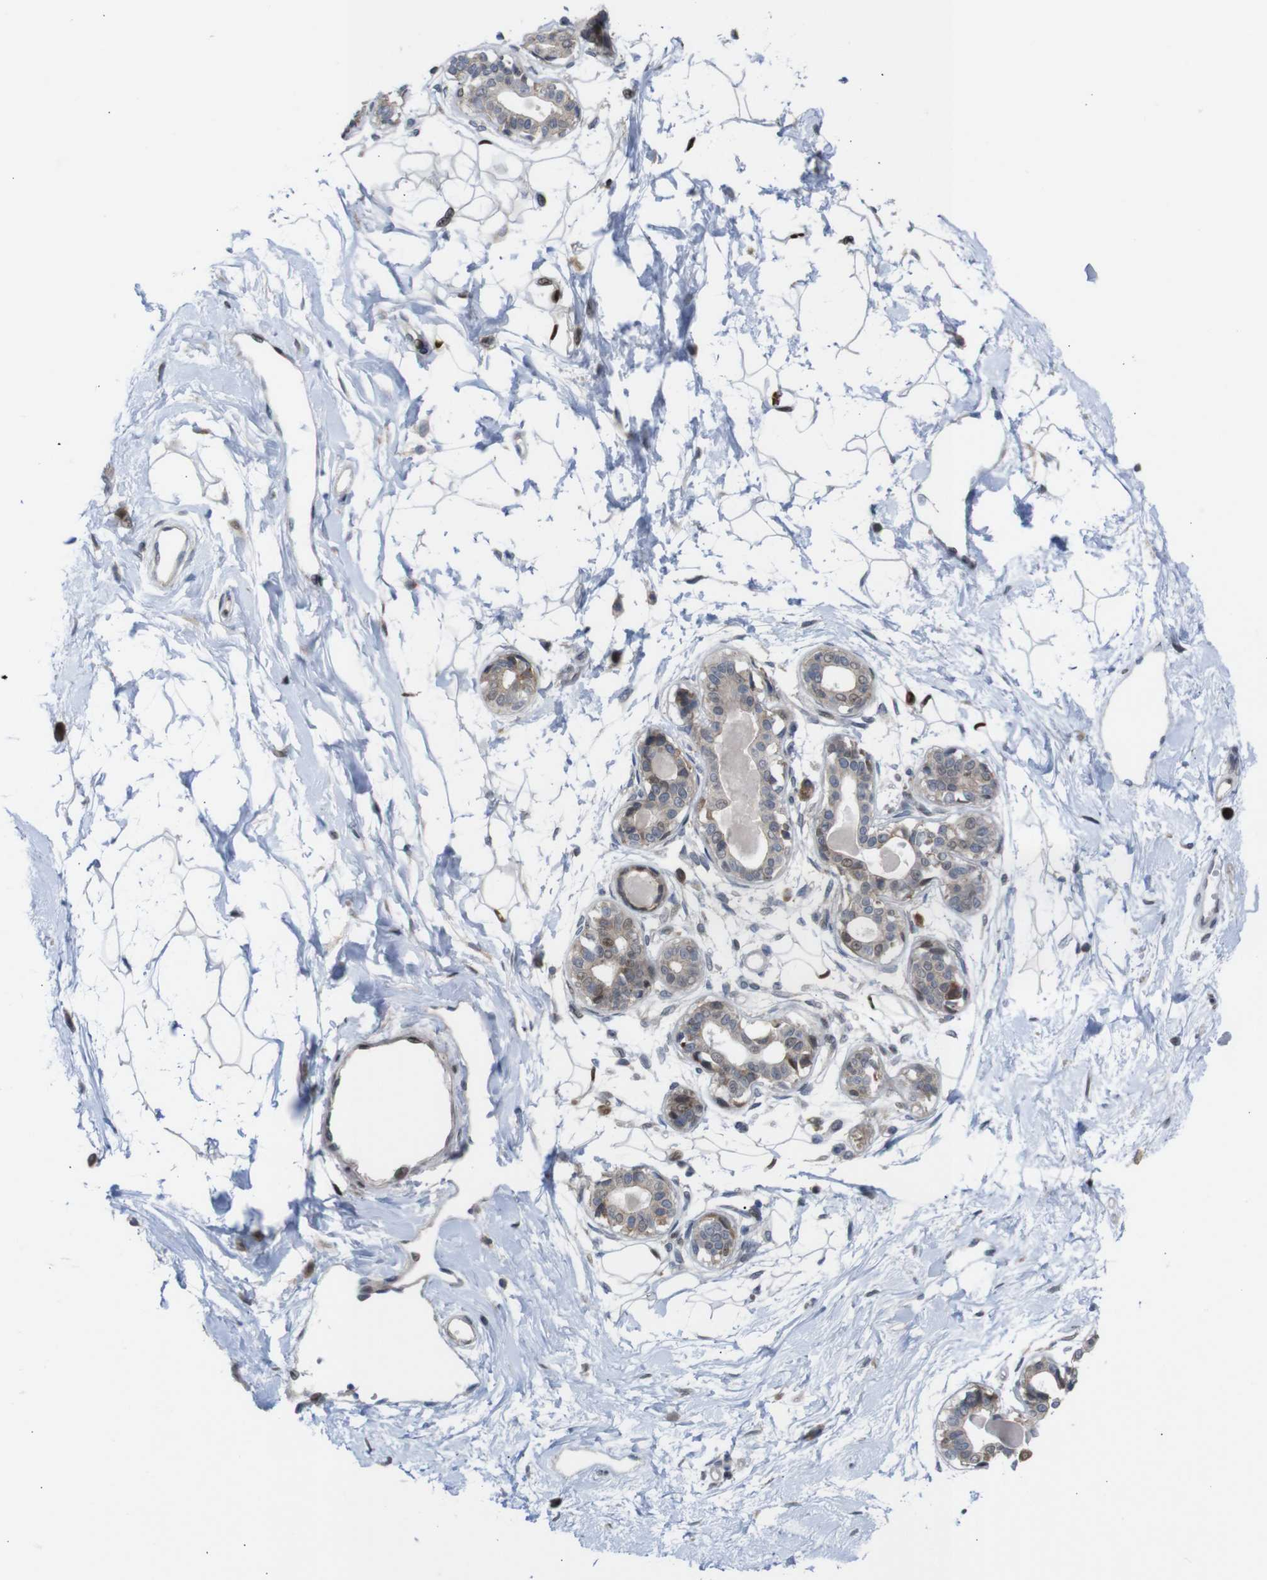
{"staining": {"intensity": "negative", "quantity": "none", "location": "none"}, "tissue": "breast", "cell_type": "Adipocytes", "image_type": "normal", "snomed": [{"axis": "morphology", "description": "Normal tissue, NOS"}, {"axis": "topography", "description": "Breast"}], "caption": "DAB immunohistochemical staining of normal breast reveals no significant staining in adipocytes.", "gene": "PTPN1", "patient": {"sex": "female", "age": 45}}